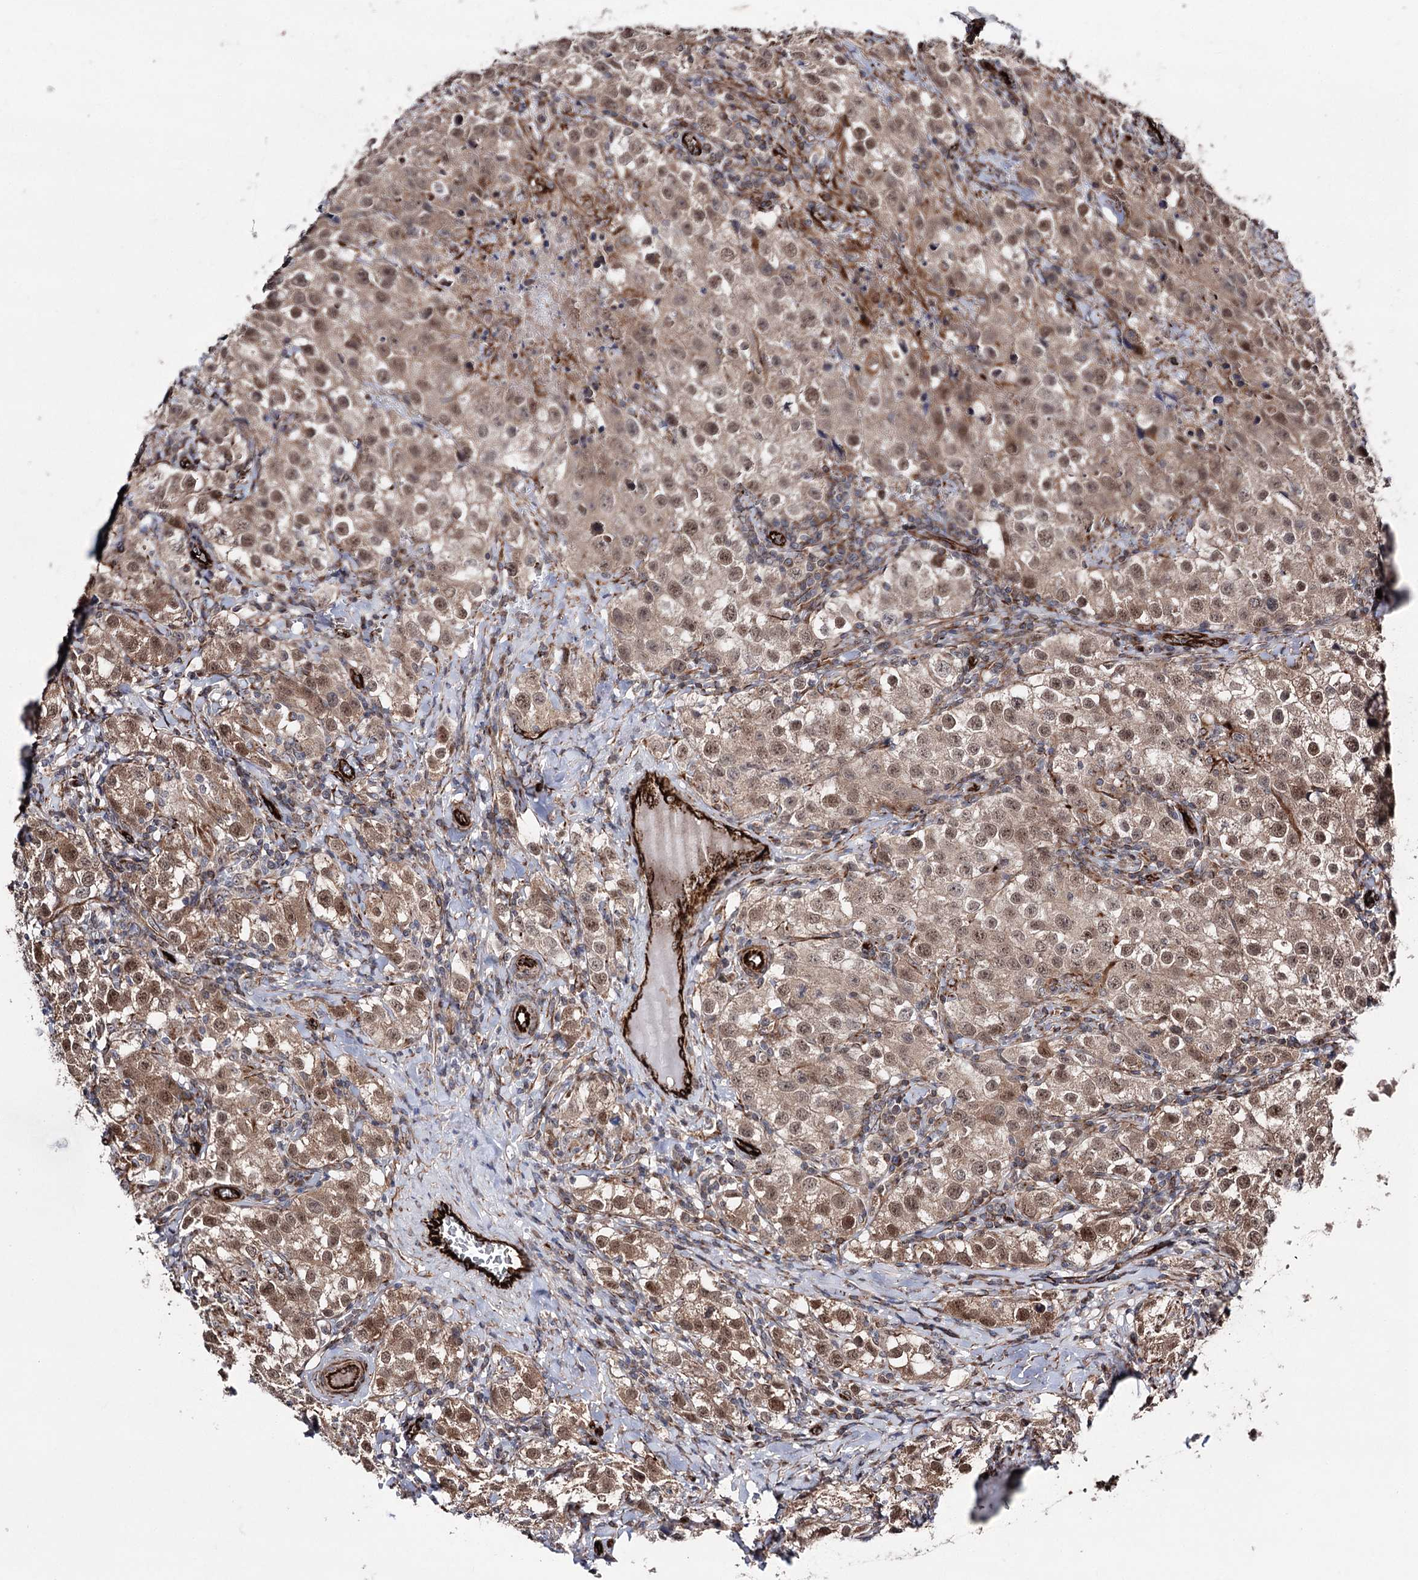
{"staining": {"intensity": "moderate", "quantity": ">75%", "location": "cytoplasmic/membranous,nuclear"}, "tissue": "testis cancer", "cell_type": "Tumor cells", "image_type": "cancer", "snomed": [{"axis": "morphology", "description": "Seminoma, NOS"}, {"axis": "morphology", "description": "Carcinoma, Embryonal, NOS"}, {"axis": "topography", "description": "Testis"}], "caption": "DAB immunohistochemical staining of human testis embryonal carcinoma demonstrates moderate cytoplasmic/membranous and nuclear protein staining in about >75% of tumor cells. (Brightfield microscopy of DAB IHC at high magnification).", "gene": "MIB1", "patient": {"sex": "male", "age": 43}}